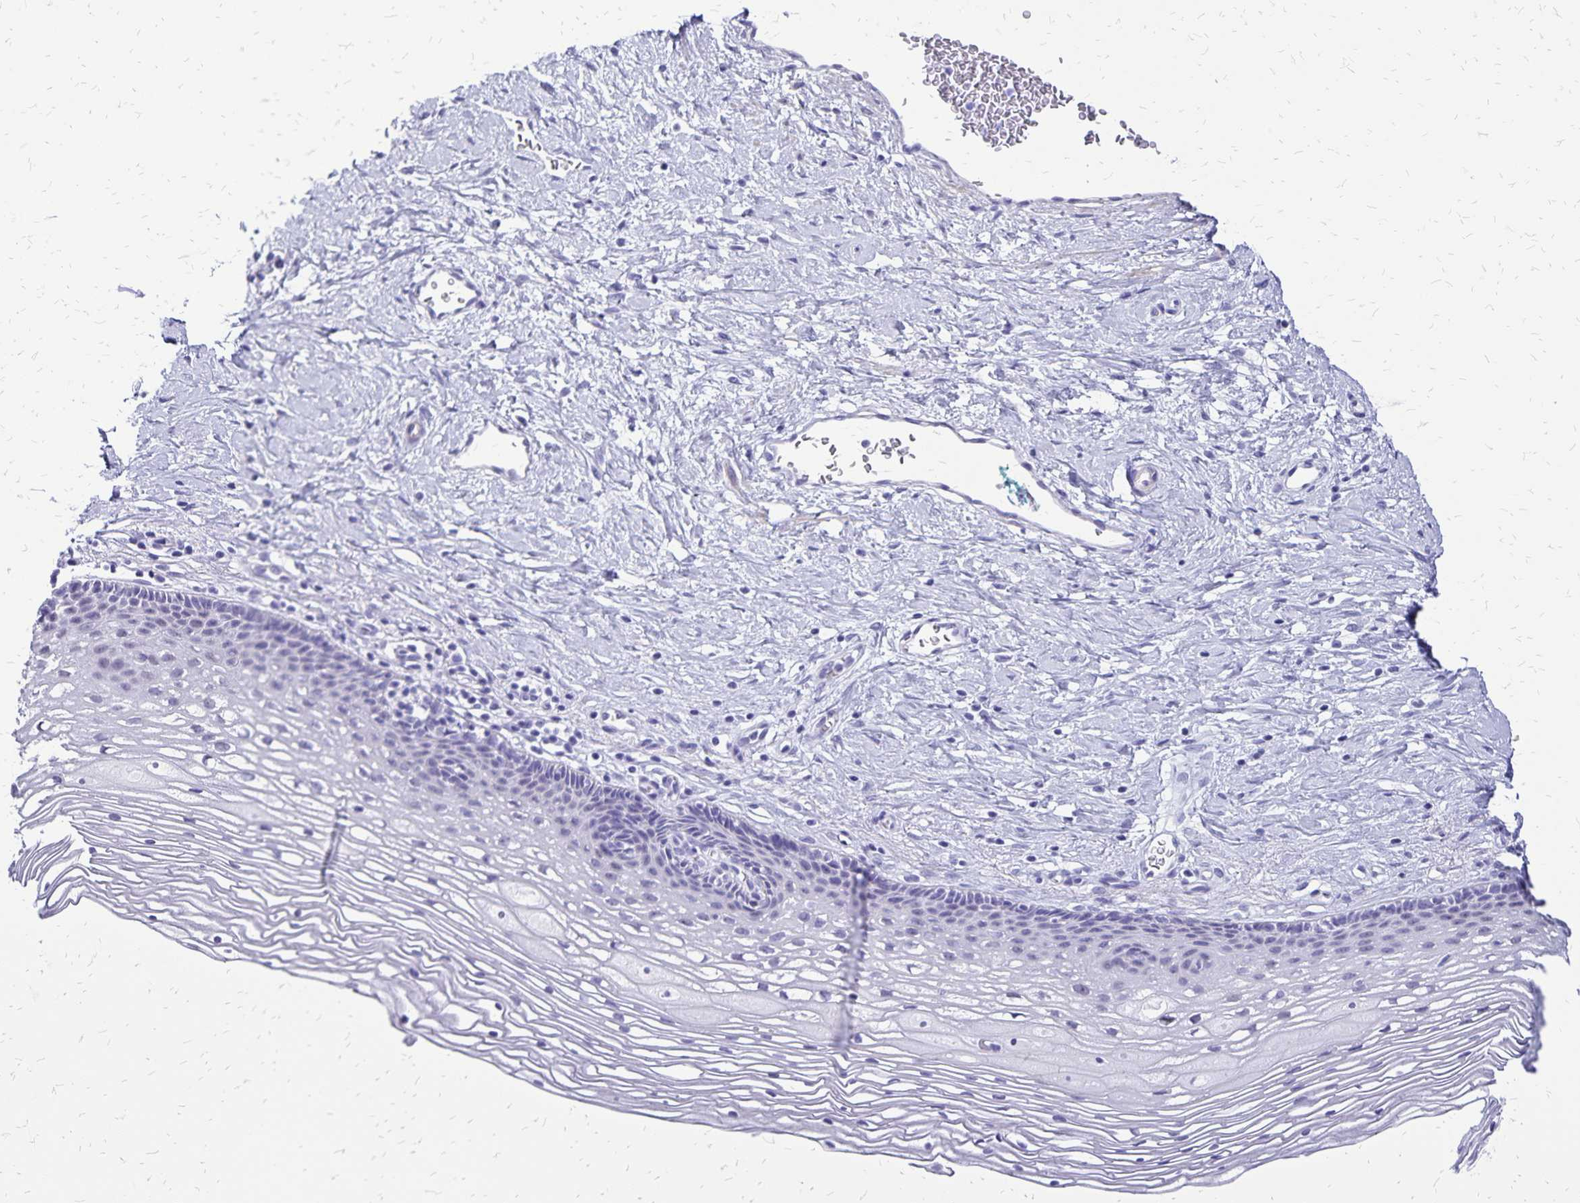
{"staining": {"intensity": "negative", "quantity": "none", "location": "none"}, "tissue": "cervix", "cell_type": "Glandular cells", "image_type": "normal", "snomed": [{"axis": "morphology", "description": "Normal tissue, NOS"}, {"axis": "topography", "description": "Cervix"}], "caption": "Cervix was stained to show a protein in brown. There is no significant staining in glandular cells. (DAB (3,3'-diaminobenzidine) immunohistochemistry with hematoxylin counter stain).", "gene": "HMGB3", "patient": {"sex": "female", "age": 34}}